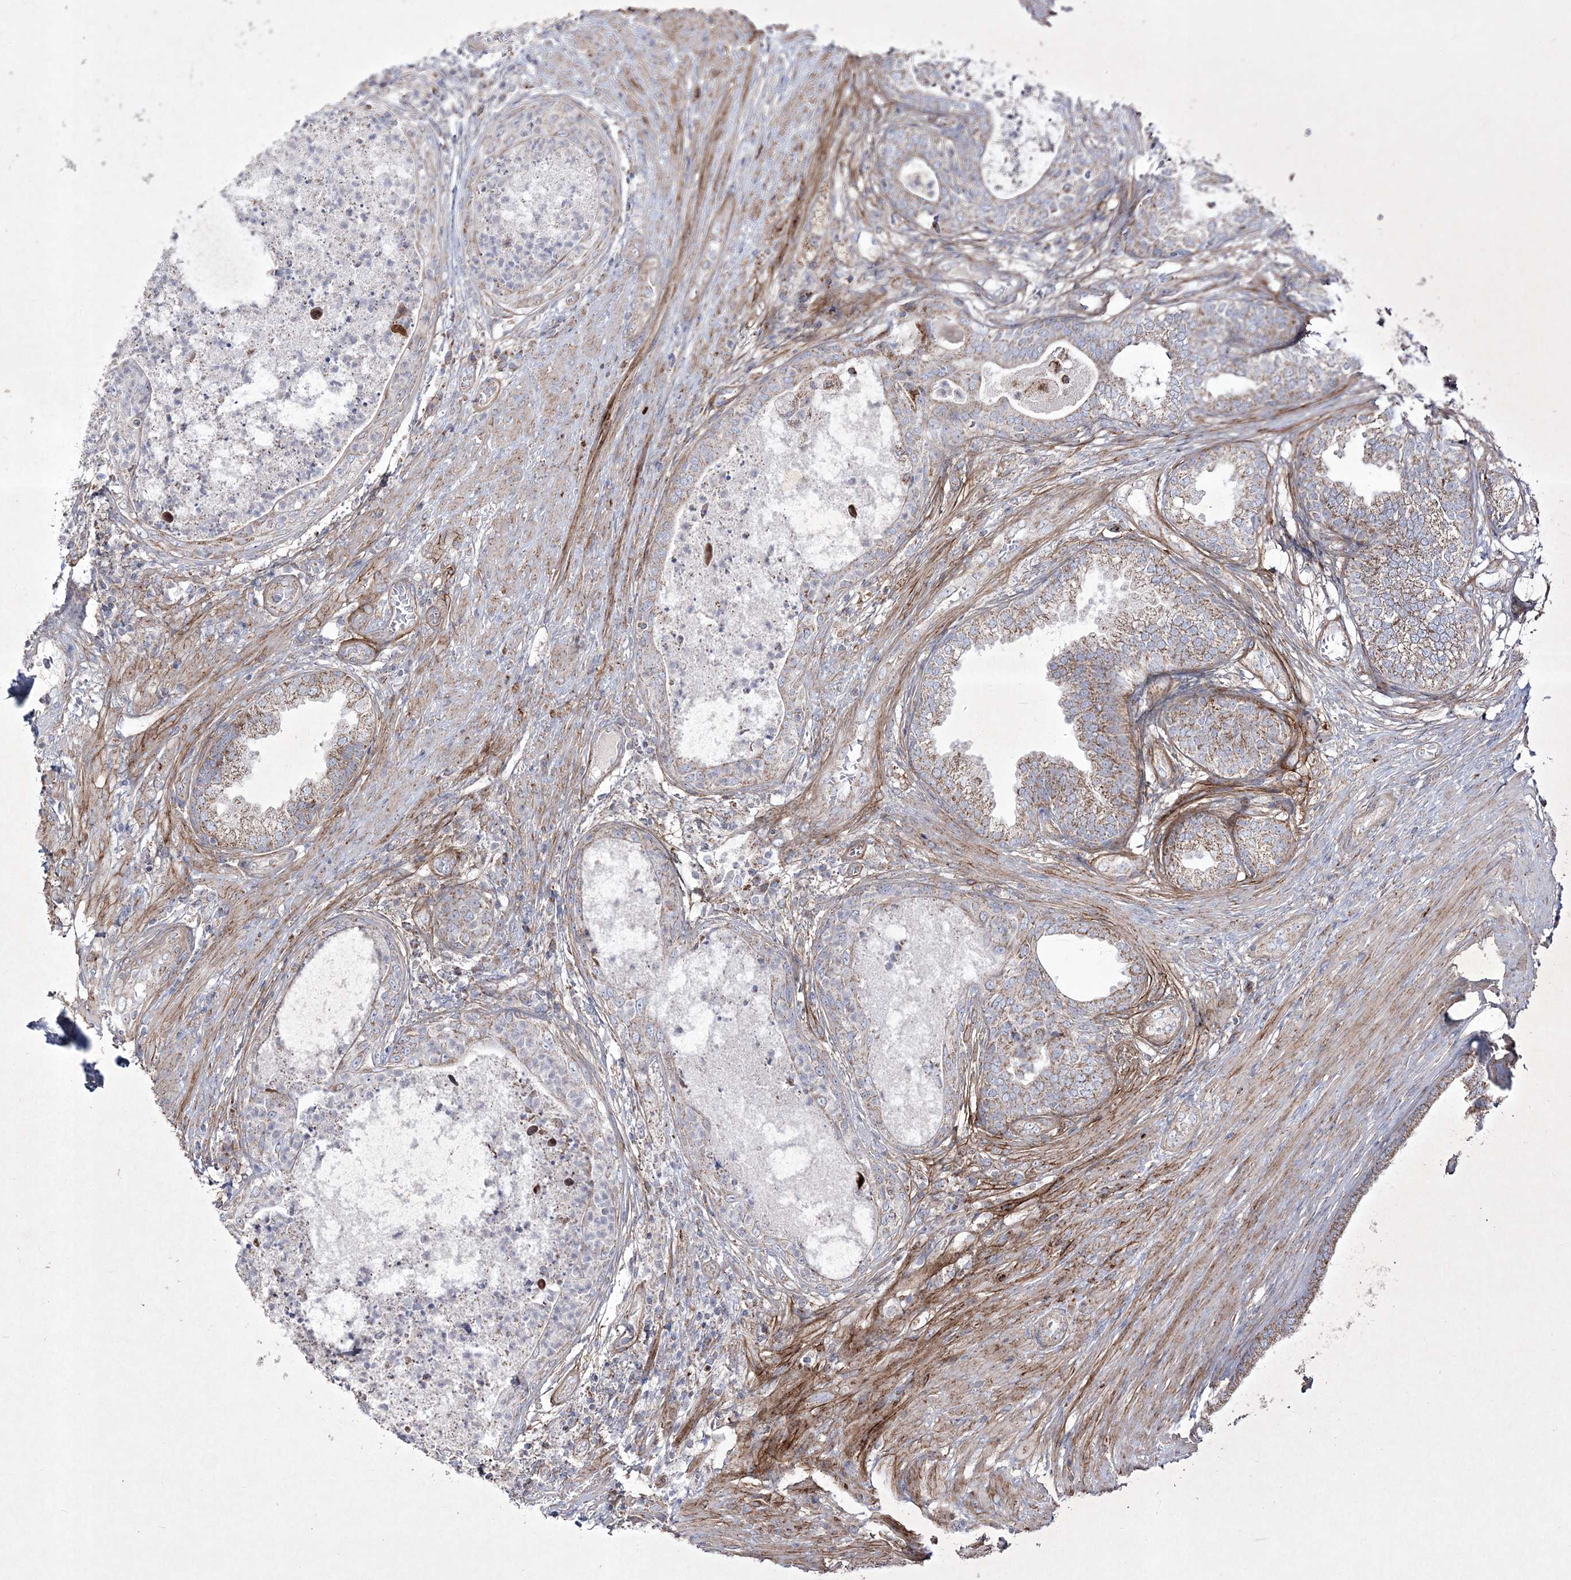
{"staining": {"intensity": "moderate", "quantity": ">75%", "location": "cytoplasmic/membranous"}, "tissue": "prostate", "cell_type": "Glandular cells", "image_type": "normal", "snomed": [{"axis": "morphology", "description": "Normal tissue, NOS"}, {"axis": "topography", "description": "Prostate"}], "caption": "Immunohistochemistry (DAB (3,3'-diaminobenzidine)) staining of unremarkable human prostate exhibits moderate cytoplasmic/membranous protein expression in about >75% of glandular cells.", "gene": "RICTOR", "patient": {"sex": "male", "age": 76}}